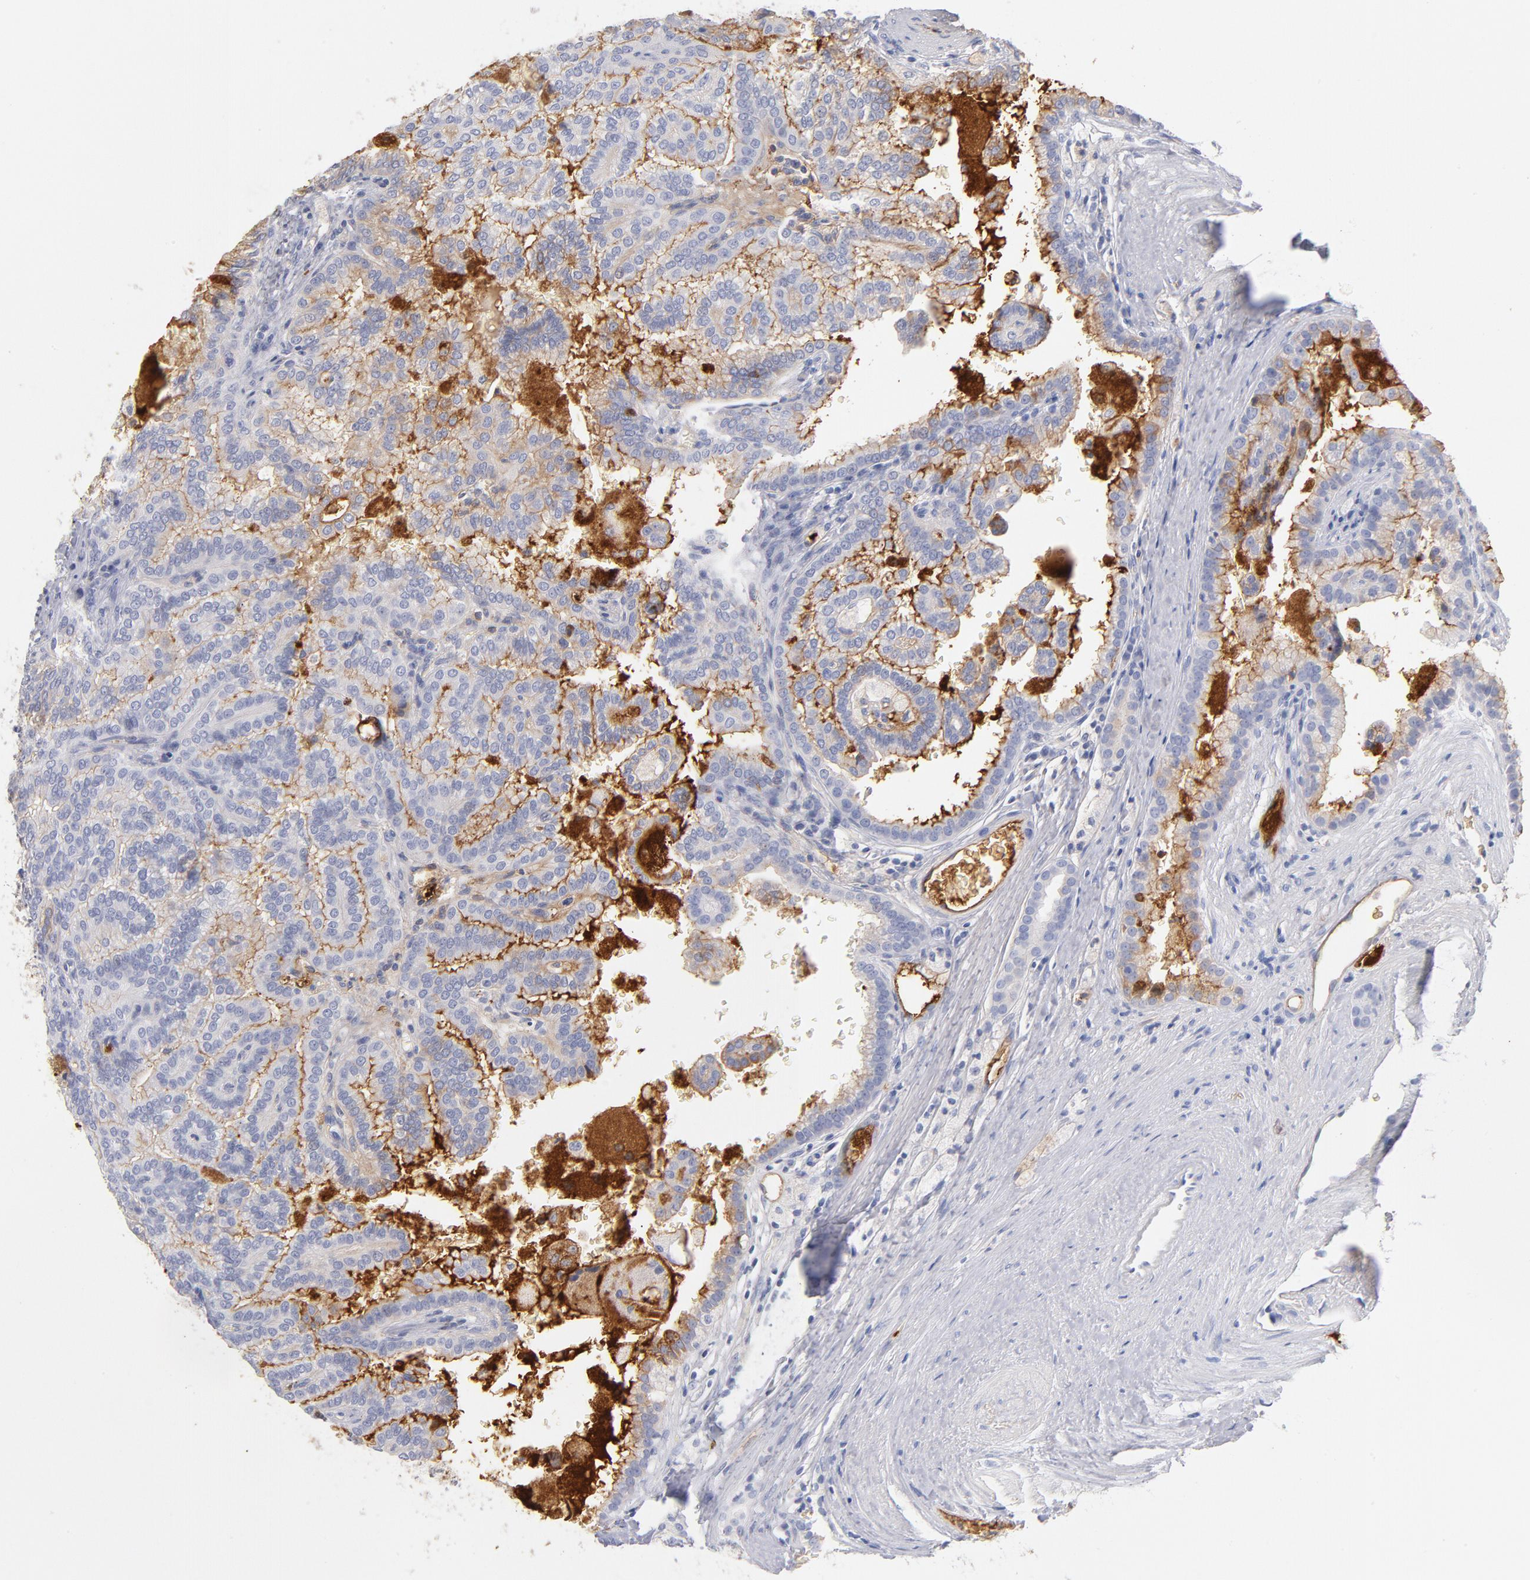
{"staining": {"intensity": "negative", "quantity": "none", "location": "none"}, "tissue": "renal cancer", "cell_type": "Tumor cells", "image_type": "cancer", "snomed": [{"axis": "morphology", "description": "Adenocarcinoma, NOS"}, {"axis": "topography", "description": "Kidney"}], "caption": "Immunohistochemical staining of human renal cancer shows no significant positivity in tumor cells.", "gene": "C3", "patient": {"sex": "male", "age": 61}}